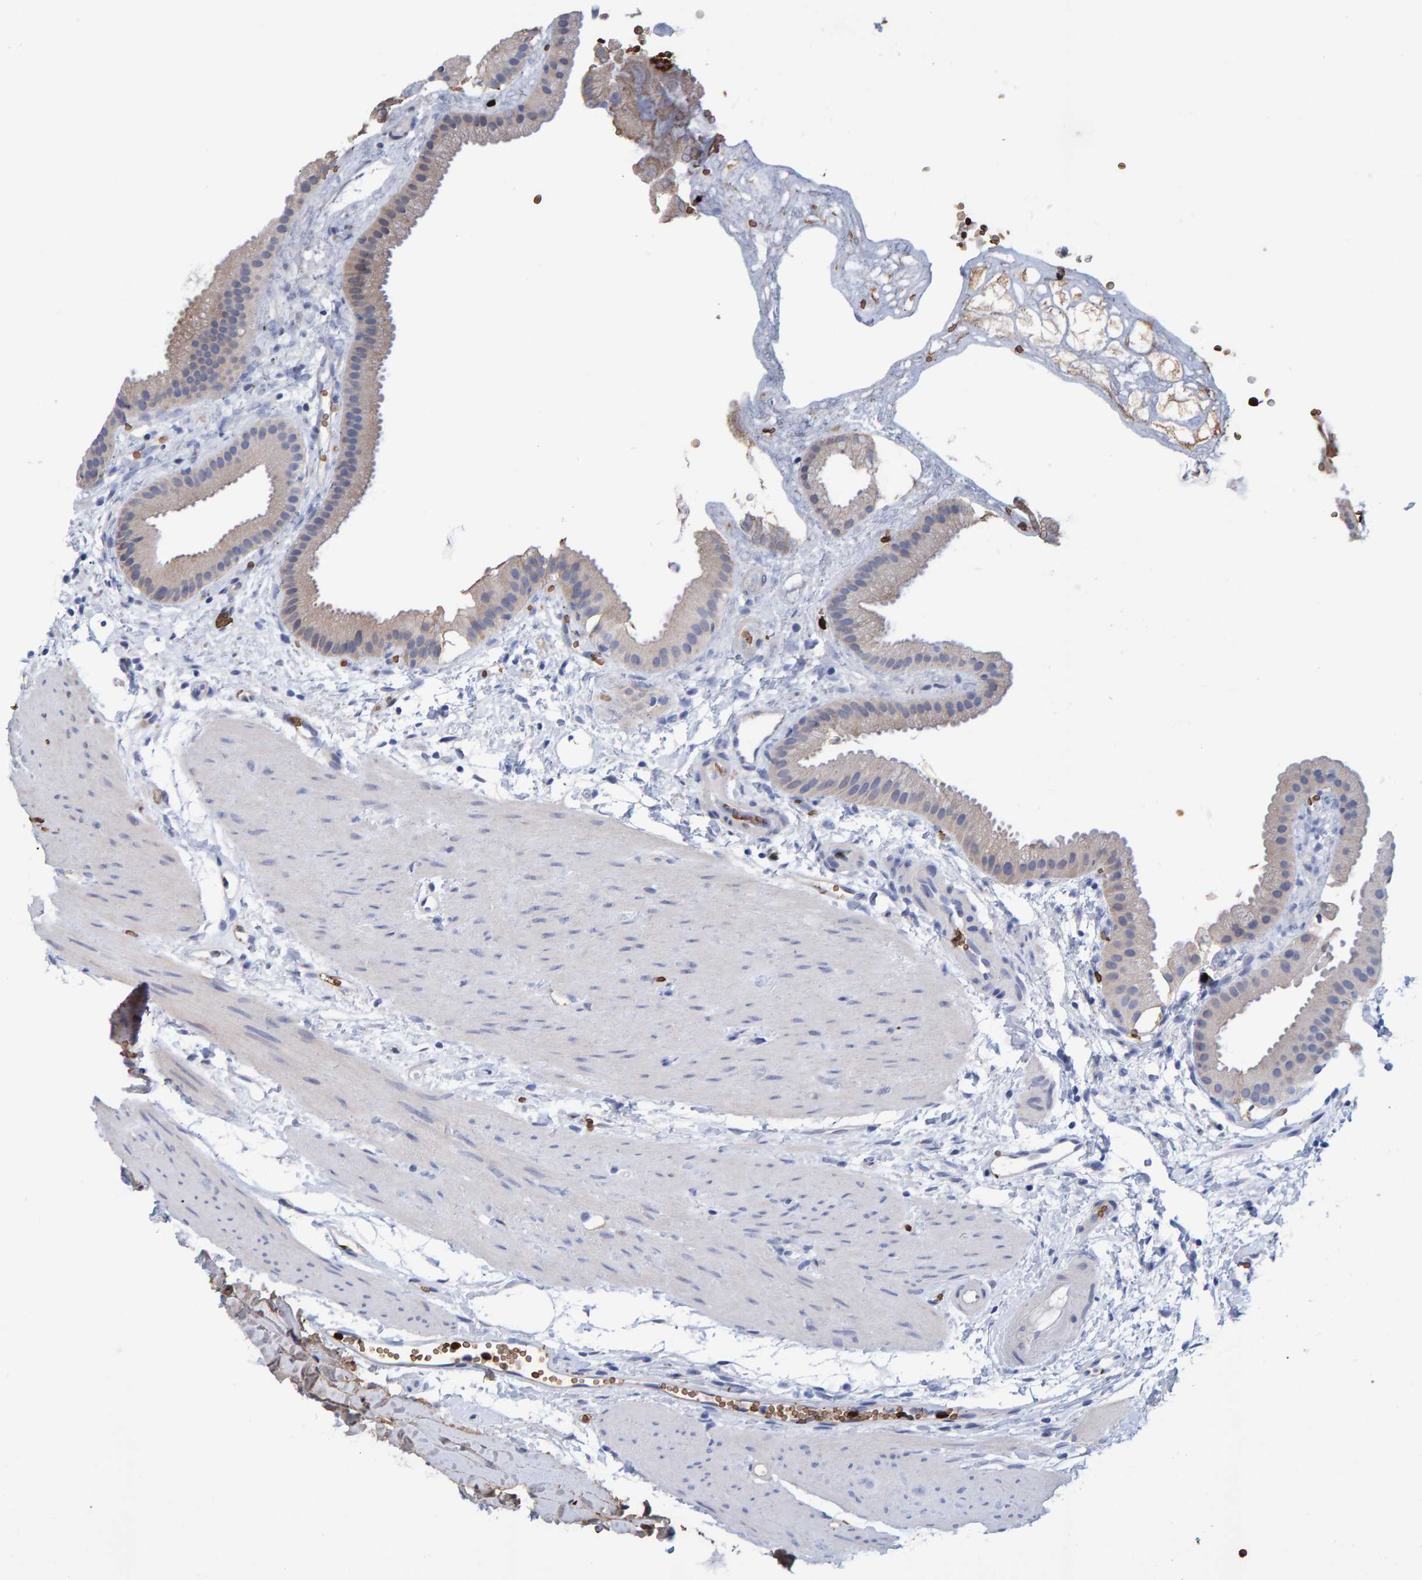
{"staining": {"intensity": "weak", "quantity": ">75%", "location": "cytoplasmic/membranous"}, "tissue": "gallbladder", "cell_type": "Glandular cells", "image_type": "normal", "snomed": [{"axis": "morphology", "description": "Normal tissue, NOS"}, {"axis": "topography", "description": "Gallbladder"}], "caption": "Immunohistochemical staining of unremarkable human gallbladder exhibits low levels of weak cytoplasmic/membranous staining in about >75% of glandular cells. Using DAB (3,3'-diaminobenzidine) (brown) and hematoxylin (blue) stains, captured at high magnification using brightfield microscopy.", "gene": "VPS9D1", "patient": {"sex": "female", "age": 64}}